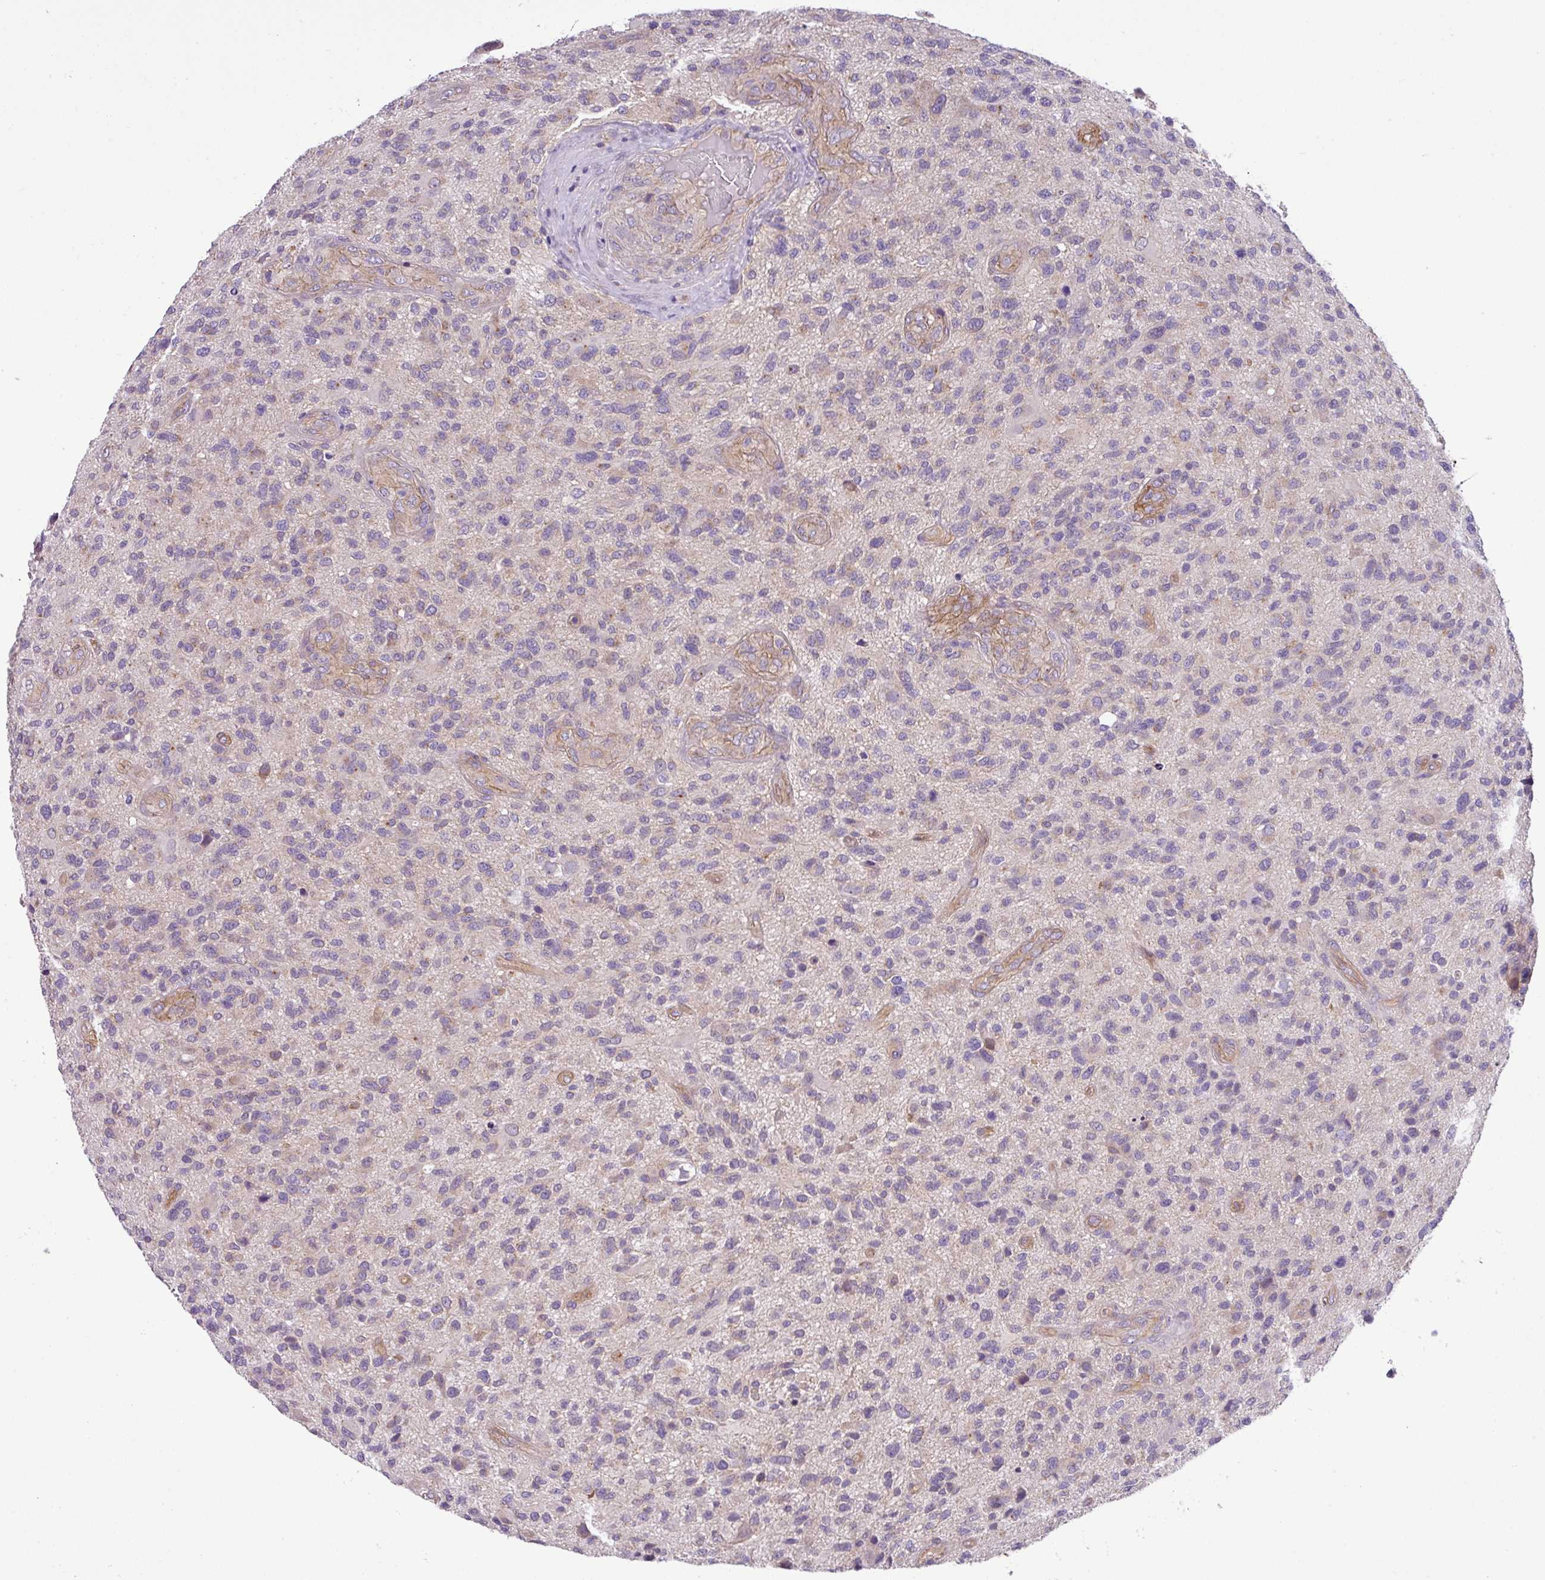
{"staining": {"intensity": "negative", "quantity": "none", "location": "none"}, "tissue": "glioma", "cell_type": "Tumor cells", "image_type": "cancer", "snomed": [{"axis": "morphology", "description": "Glioma, malignant, High grade"}, {"axis": "topography", "description": "Brain"}], "caption": "This photomicrograph is of glioma stained with immunohistochemistry to label a protein in brown with the nuclei are counter-stained blue. There is no staining in tumor cells.", "gene": "SLC23A2", "patient": {"sex": "male", "age": 47}}